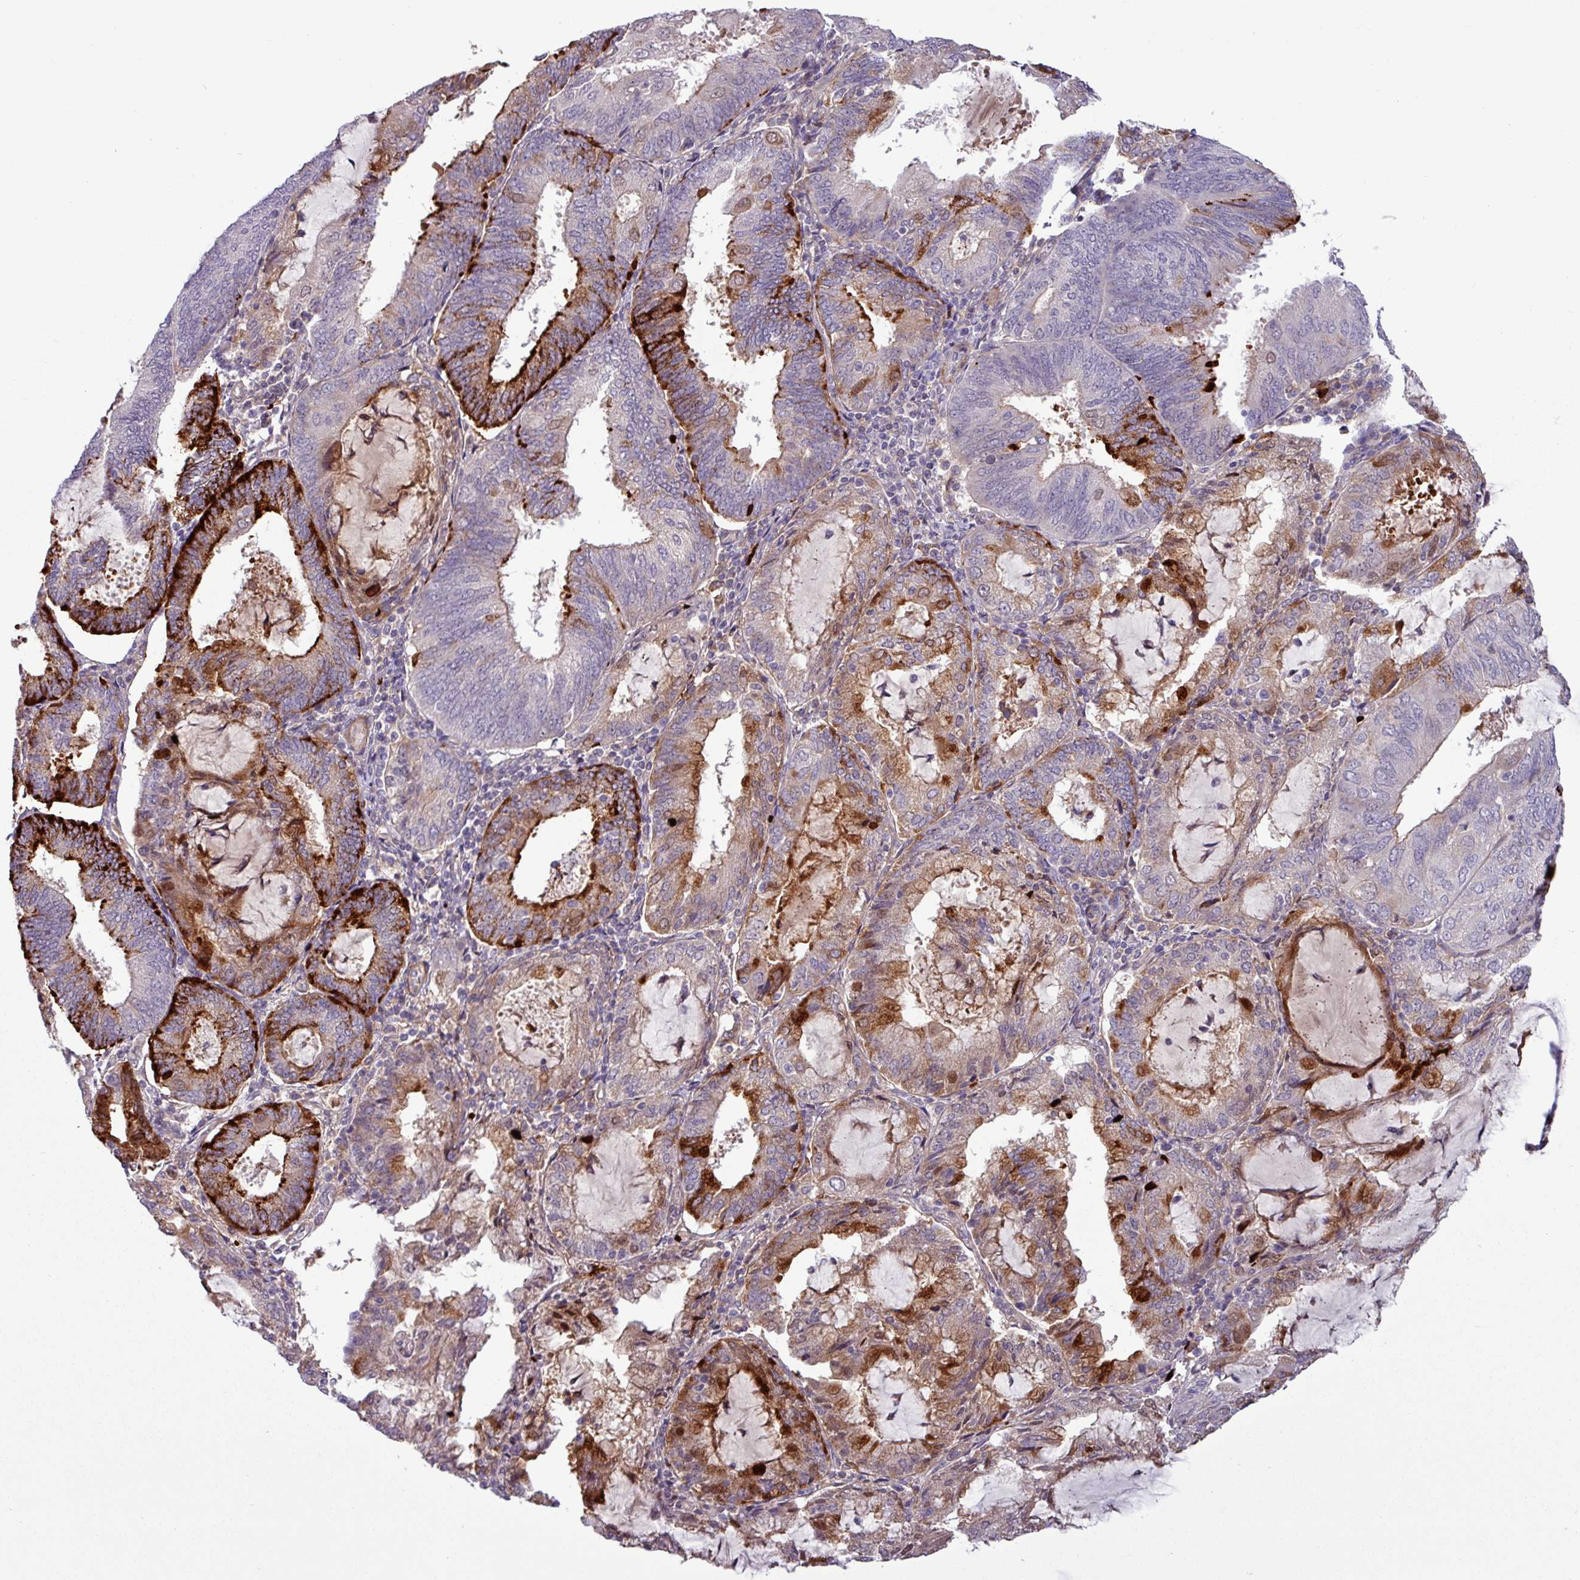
{"staining": {"intensity": "strong", "quantity": "25%-75%", "location": "cytoplasmic/membranous"}, "tissue": "endometrial cancer", "cell_type": "Tumor cells", "image_type": "cancer", "snomed": [{"axis": "morphology", "description": "Adenocarcinoma, NOS"}, {"axis": "topography", "description": "Endometrium"}], "caption": "Adenocarcinoma (endometrial) tissue exhibits strong cytoplasmic/membranous staining in approximately 25%-75% of tumor cells, visualized by immunohistochemistry. (IHC, brightfield microscopy, high magnification).", "gene": "PCED1A", "patient": {"sex": "female", "age": 81}}